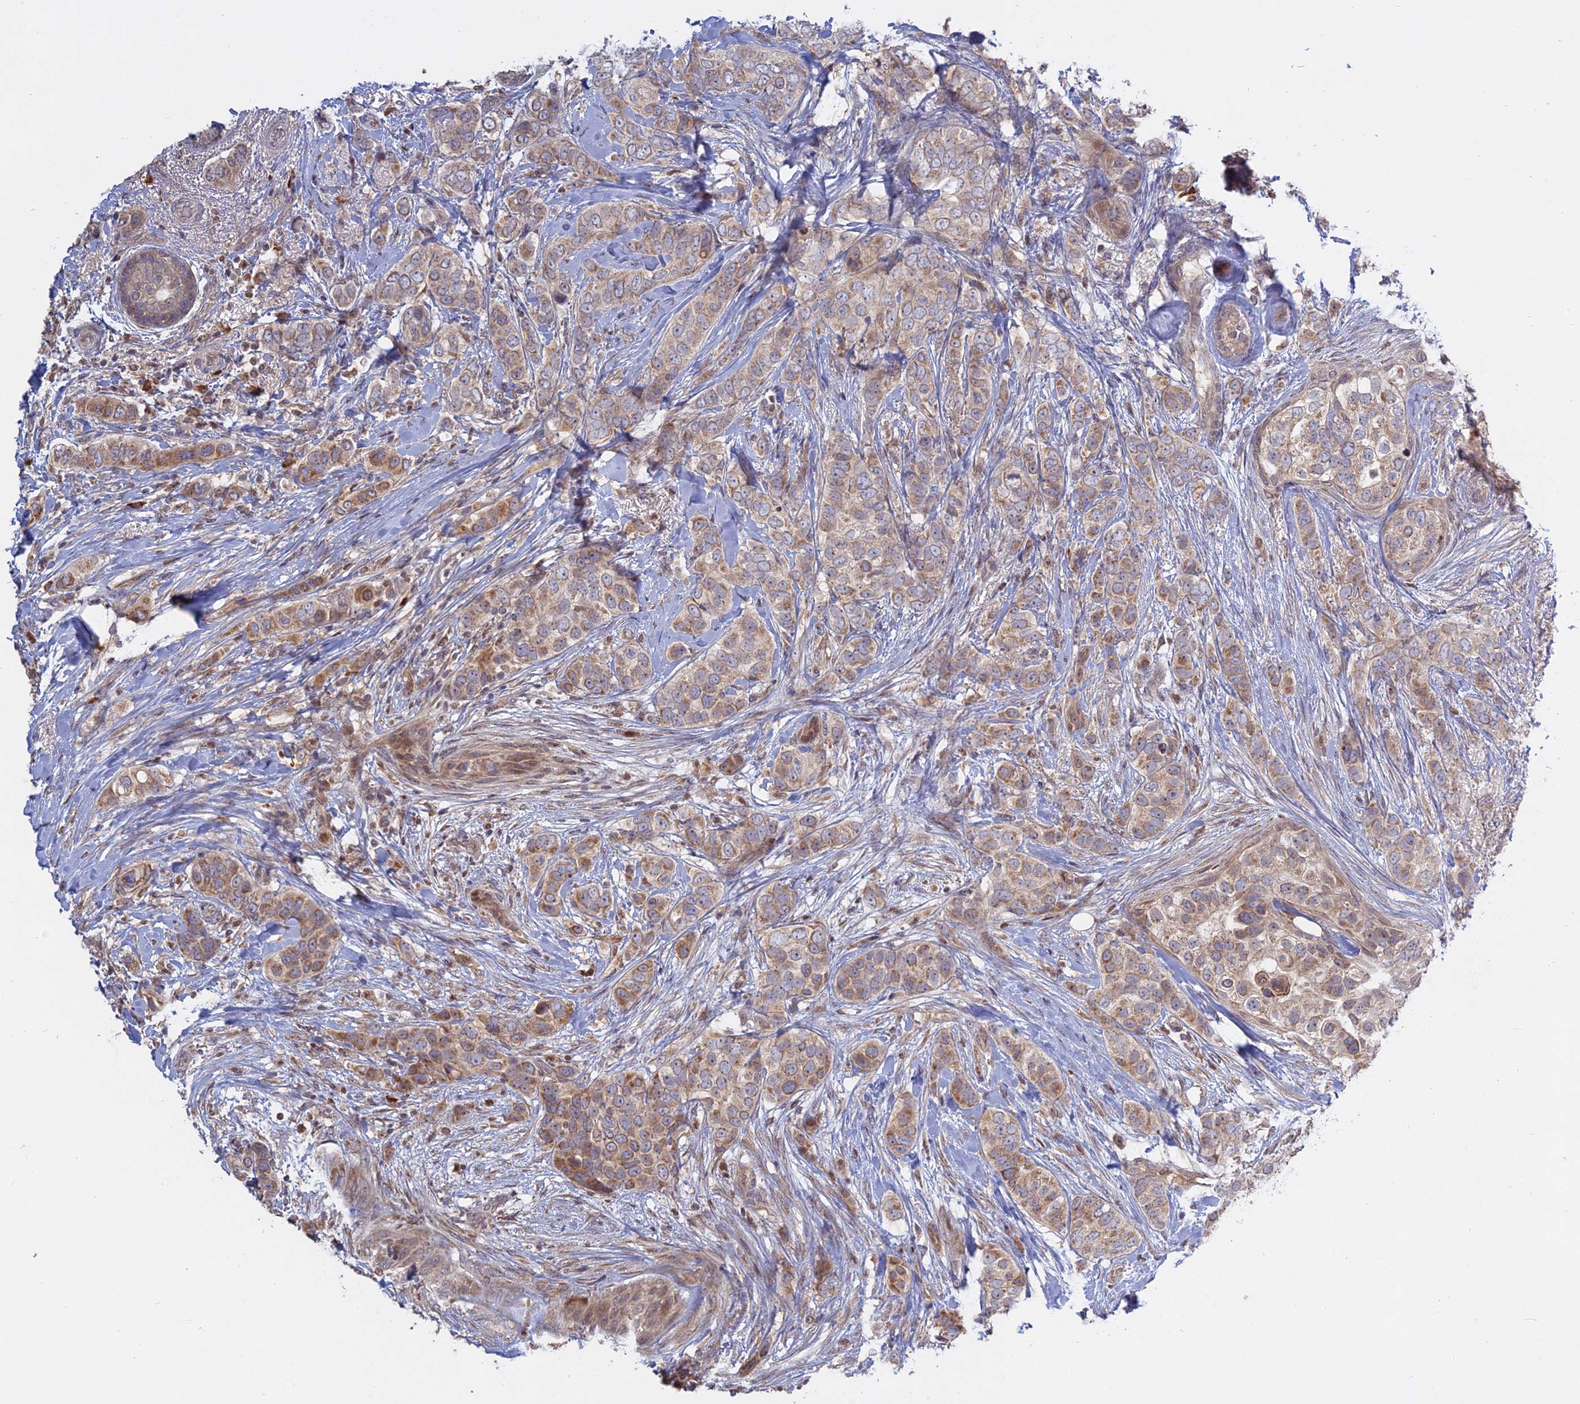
{"staining": {"intensity": "moderate", "quantity": ">75%", "location": "cytoplasmic/membranous"}, "tissue": "breast cancer", "cell_type": "Tumor cells", "image_type": "cancer", "snomed": [{"axis": "morphology", "description": "Lobular carcinoma"}, {"axis": "topography", "description": "Breast"}], "caption": "The photomicrograph displays immunohistochemical staining of breast cancer (lobular carcinoma). There is moderate cytoplasmic/membranous positivity is present in approximately >75% of tumor cells.", "gene": "TMEM208", "patient": {"sex": "female", "age": 51}}